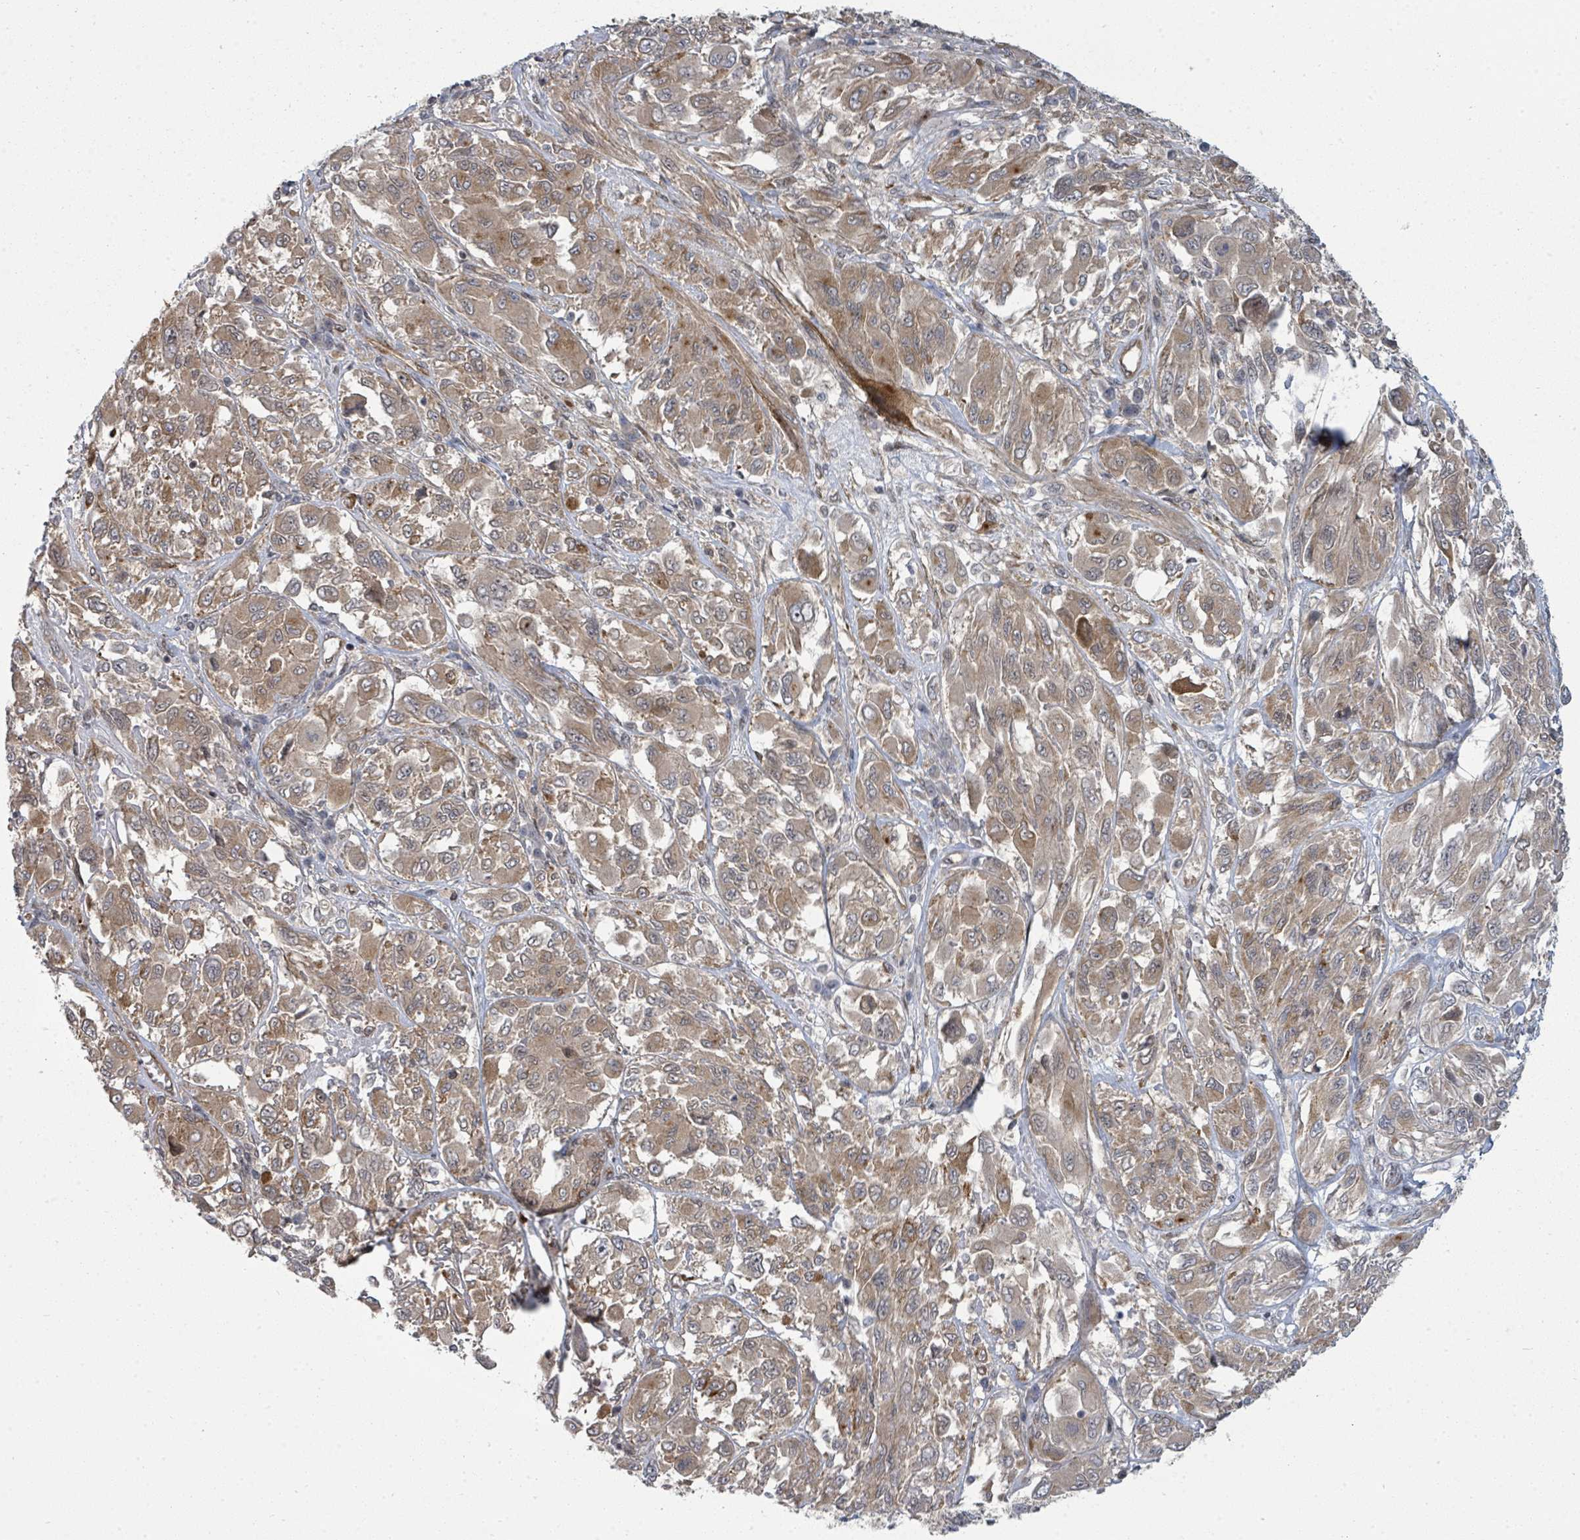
{"staining": {"intensity": "moderate", "quantity": ">75%", "location": "cytoplasmic/membranous"}, "tissue": "melanoma", "cell_type": "Tumor cells", "image_type": "cancer", "snomed": [{"axis": "morphology", "description": "Malignant melanoma, NOS"}, {"axis": "topography", "description": "Skin"}], "caption": "This histopathology image displays malignant melanoma stained with IHC to label a protein in brown. The cytoplasmic/membranous of tumor cells show moderate positivity for the protein. Nuclei are counter-stained blue.", "gene": "PSMG2", "patient": {"sex": "female", "age": 91}}